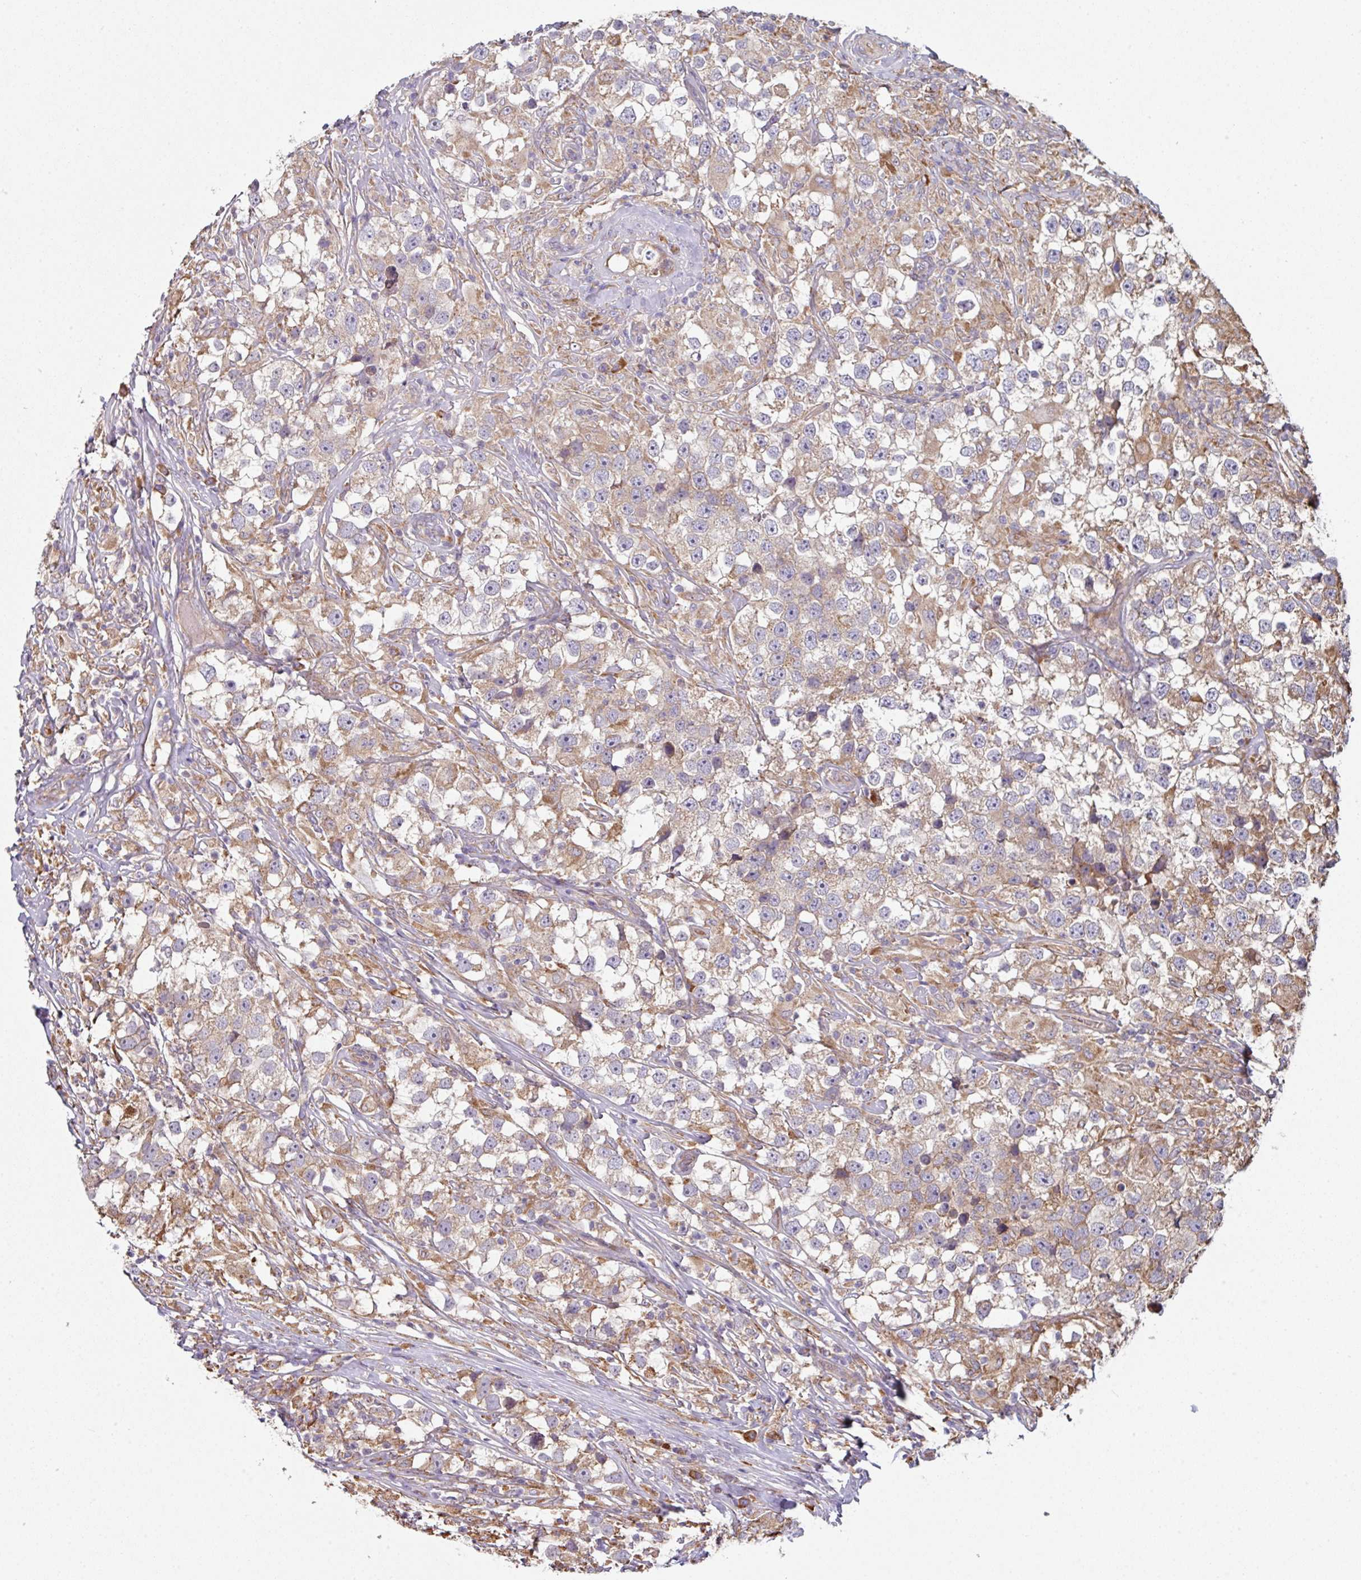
{"staining": {"intensity": "weak", "quantity": "25%-75%", "location": "cytoplasmic/membranous"}, "tissue": "testis cancer", "cell_type": "Tumor cells", "image_type": "cancer", "snomed": [{"axis": "morphology", "description": "Seminoma, NOS"}, {"axis": "topography", "description": "Testis"}], "caption": "Seminoma (testis) stained for a protein (brown) shows weak cytoplasmic/membranous positive positivity in about 25%-75% of tumor cells.", "gene": "FAT4", "patient": {"sex": "male", "age": 46}}